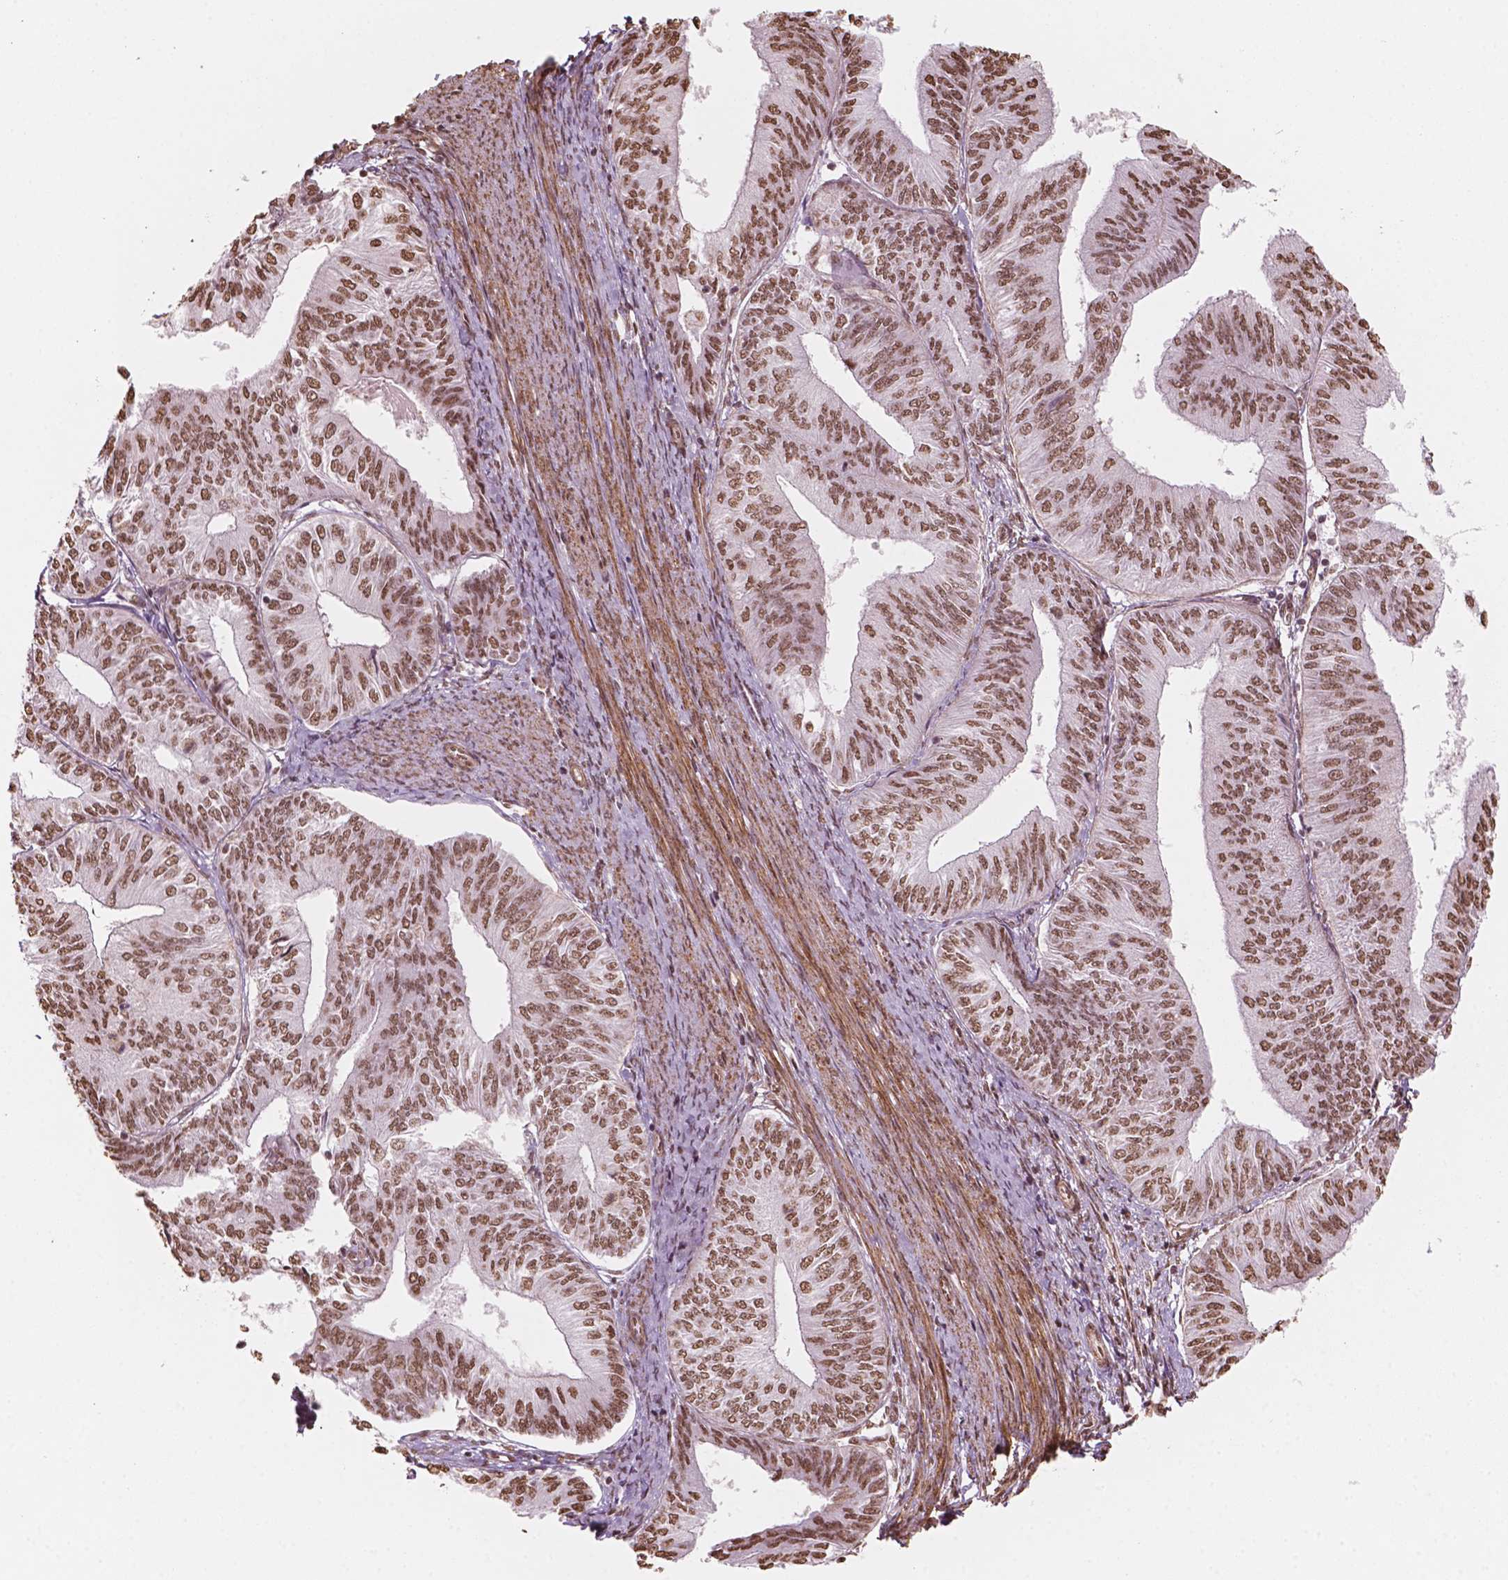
{"staining": {"intensity": "moderate", "quantity": ">75%", "location": "nuclear"}, "tissue": "endometrial cancer", "cell_type": "Tumor cells", "image_type": "cancer", "snomed": [{"axis": "morphology", "description": "Adenocarcinoma, NOS"}, {"axis": "topography", "description": "Endometrium"}], "caption": "Protein staining by immunohistochemistry (IHC) reveals moderate nuclear positivity in approximately >75% of tumor cells in endometrial cancer.", "gene": "GTF3C5", "patient": {"sex": "female", "age": 58}}